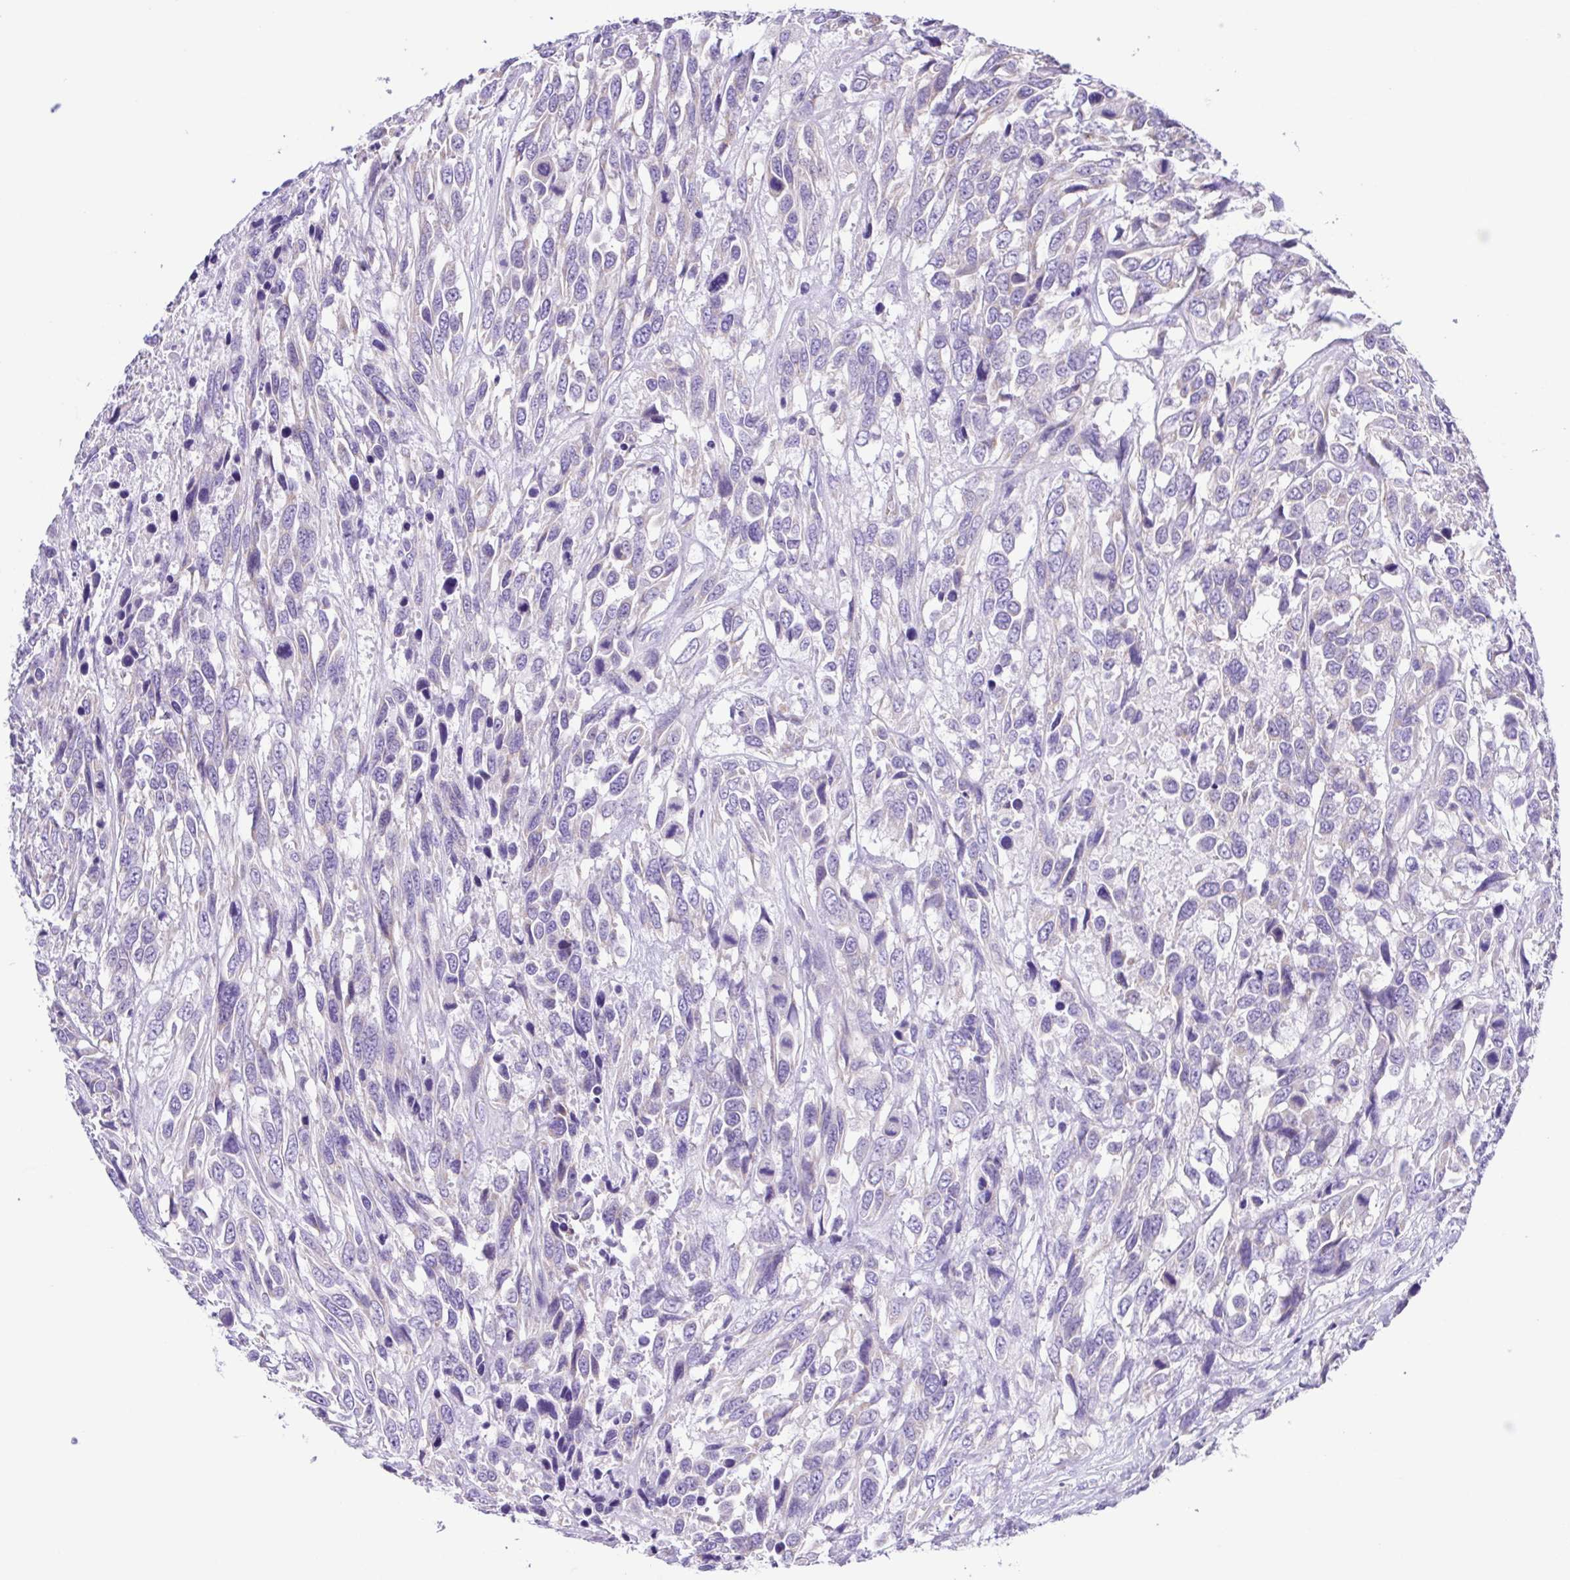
{"staining": {"intensity": "negative", "quantity": "none", "location": "none"}, "tissue": "urothelial cancer", "cell_type": "Tumor cells", "image_type": "cancer", "snomed": [{"axis": "morphology", "description": "Urothelial carcinoma, High grade"}, {"axis": "topography", "description": "Urinary bladder"}], "caption": "Protein analysis of urothelial cancer demonstrates no significant positivity in tumor cells.", "gene": "CD72", "patient": {"sex": "female", "age": 70}}